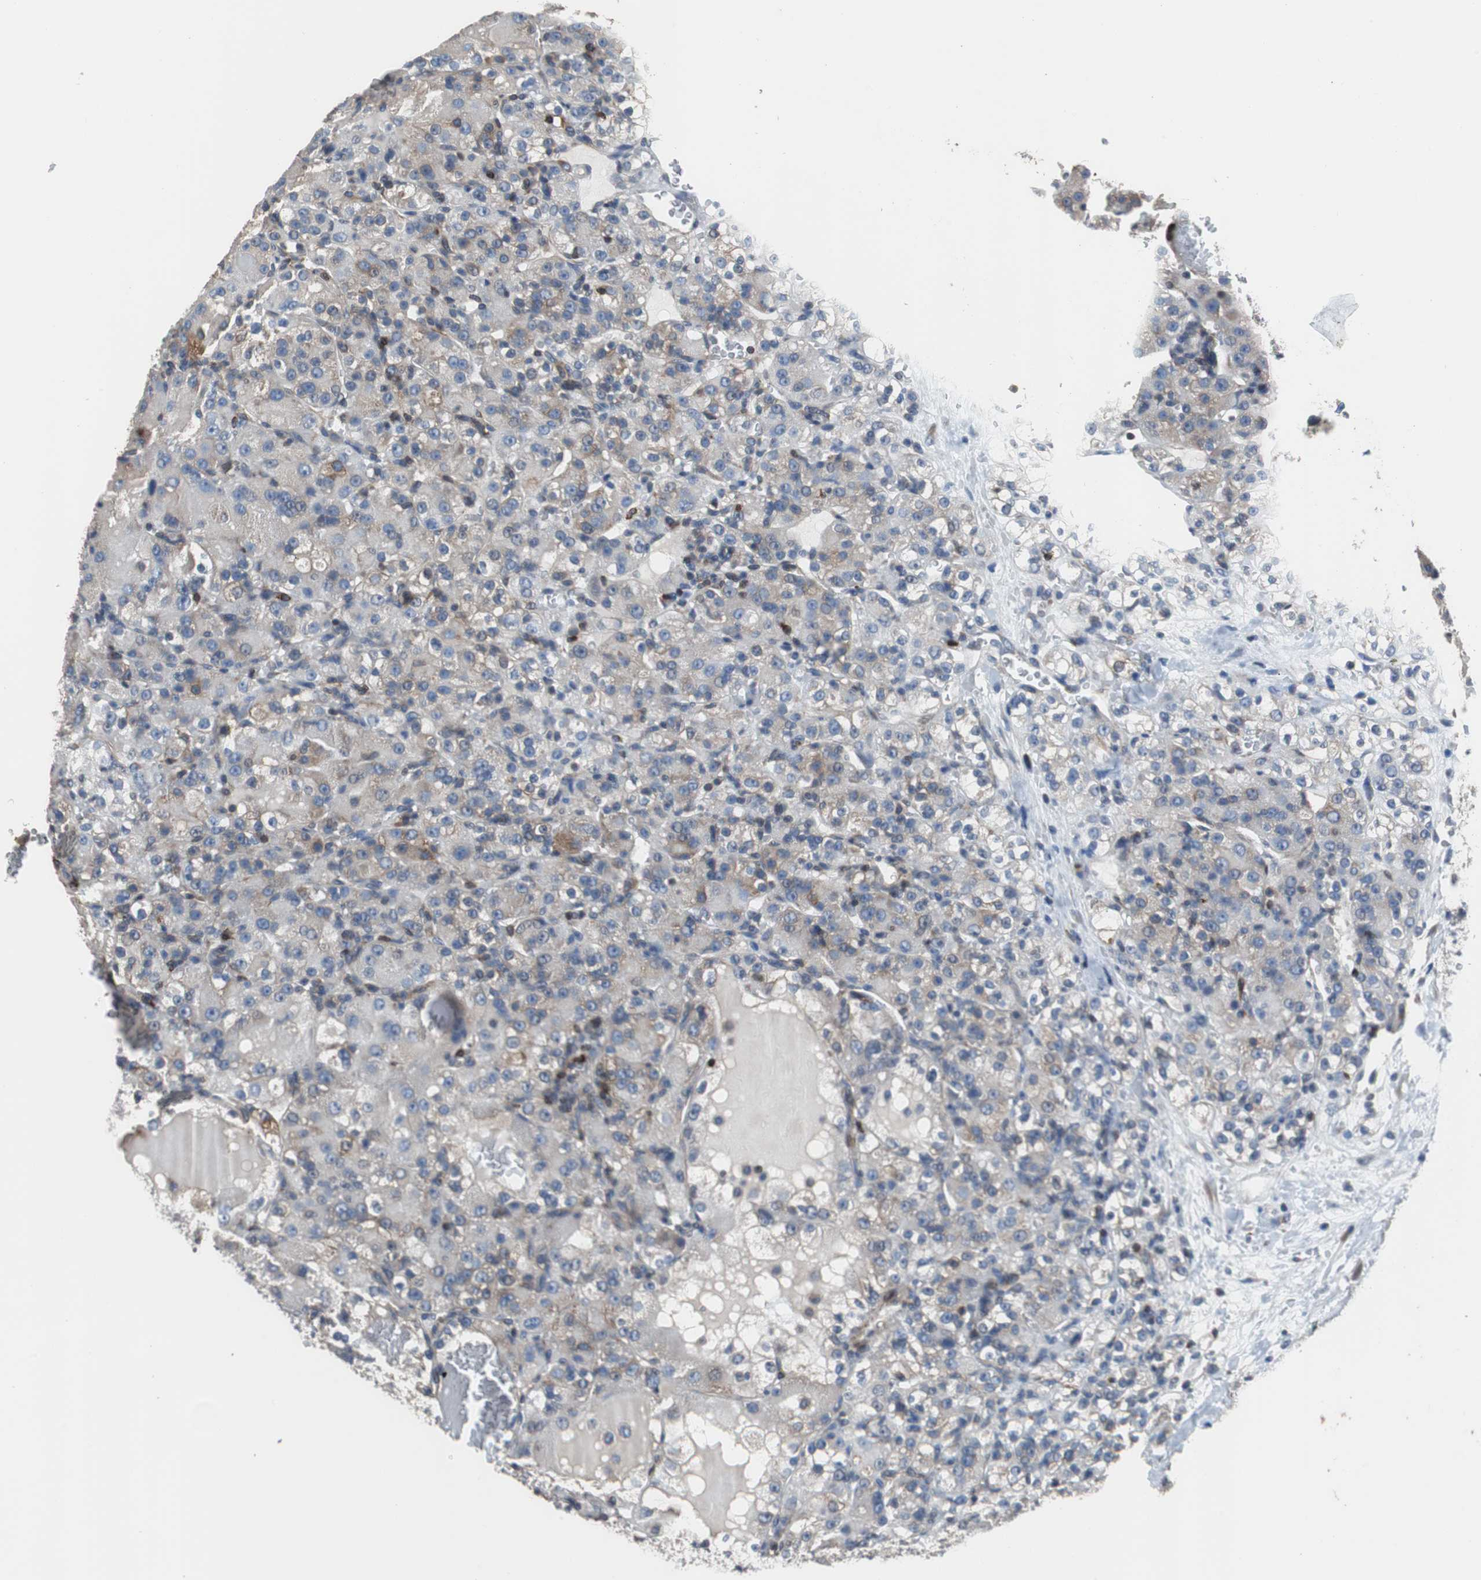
{"staining": {"intensity": "weak", "quantity": "25%-75%", "location": "cytoplasmic/membranous"}, "tissue": "renal cancer", "cell_type": "Tumor cells", "image_type": "cancer", "snomed": [{"axis": "morphology", "description": "Normal tissue, NOS"}, {"axis": "morphology", "description": "Adenocarcinoma, NOS"}, {"axis": "topography", "description": "Kidney"}], "caption": "IHC image of human renal cancer stained for a protein (brown), which shows low levels of weak cytoplasmic/membranous expression in about 25%-75% of tumor cells.", "gene": "PBXIP1", "patient": {"sex": "male", "age": 61}}